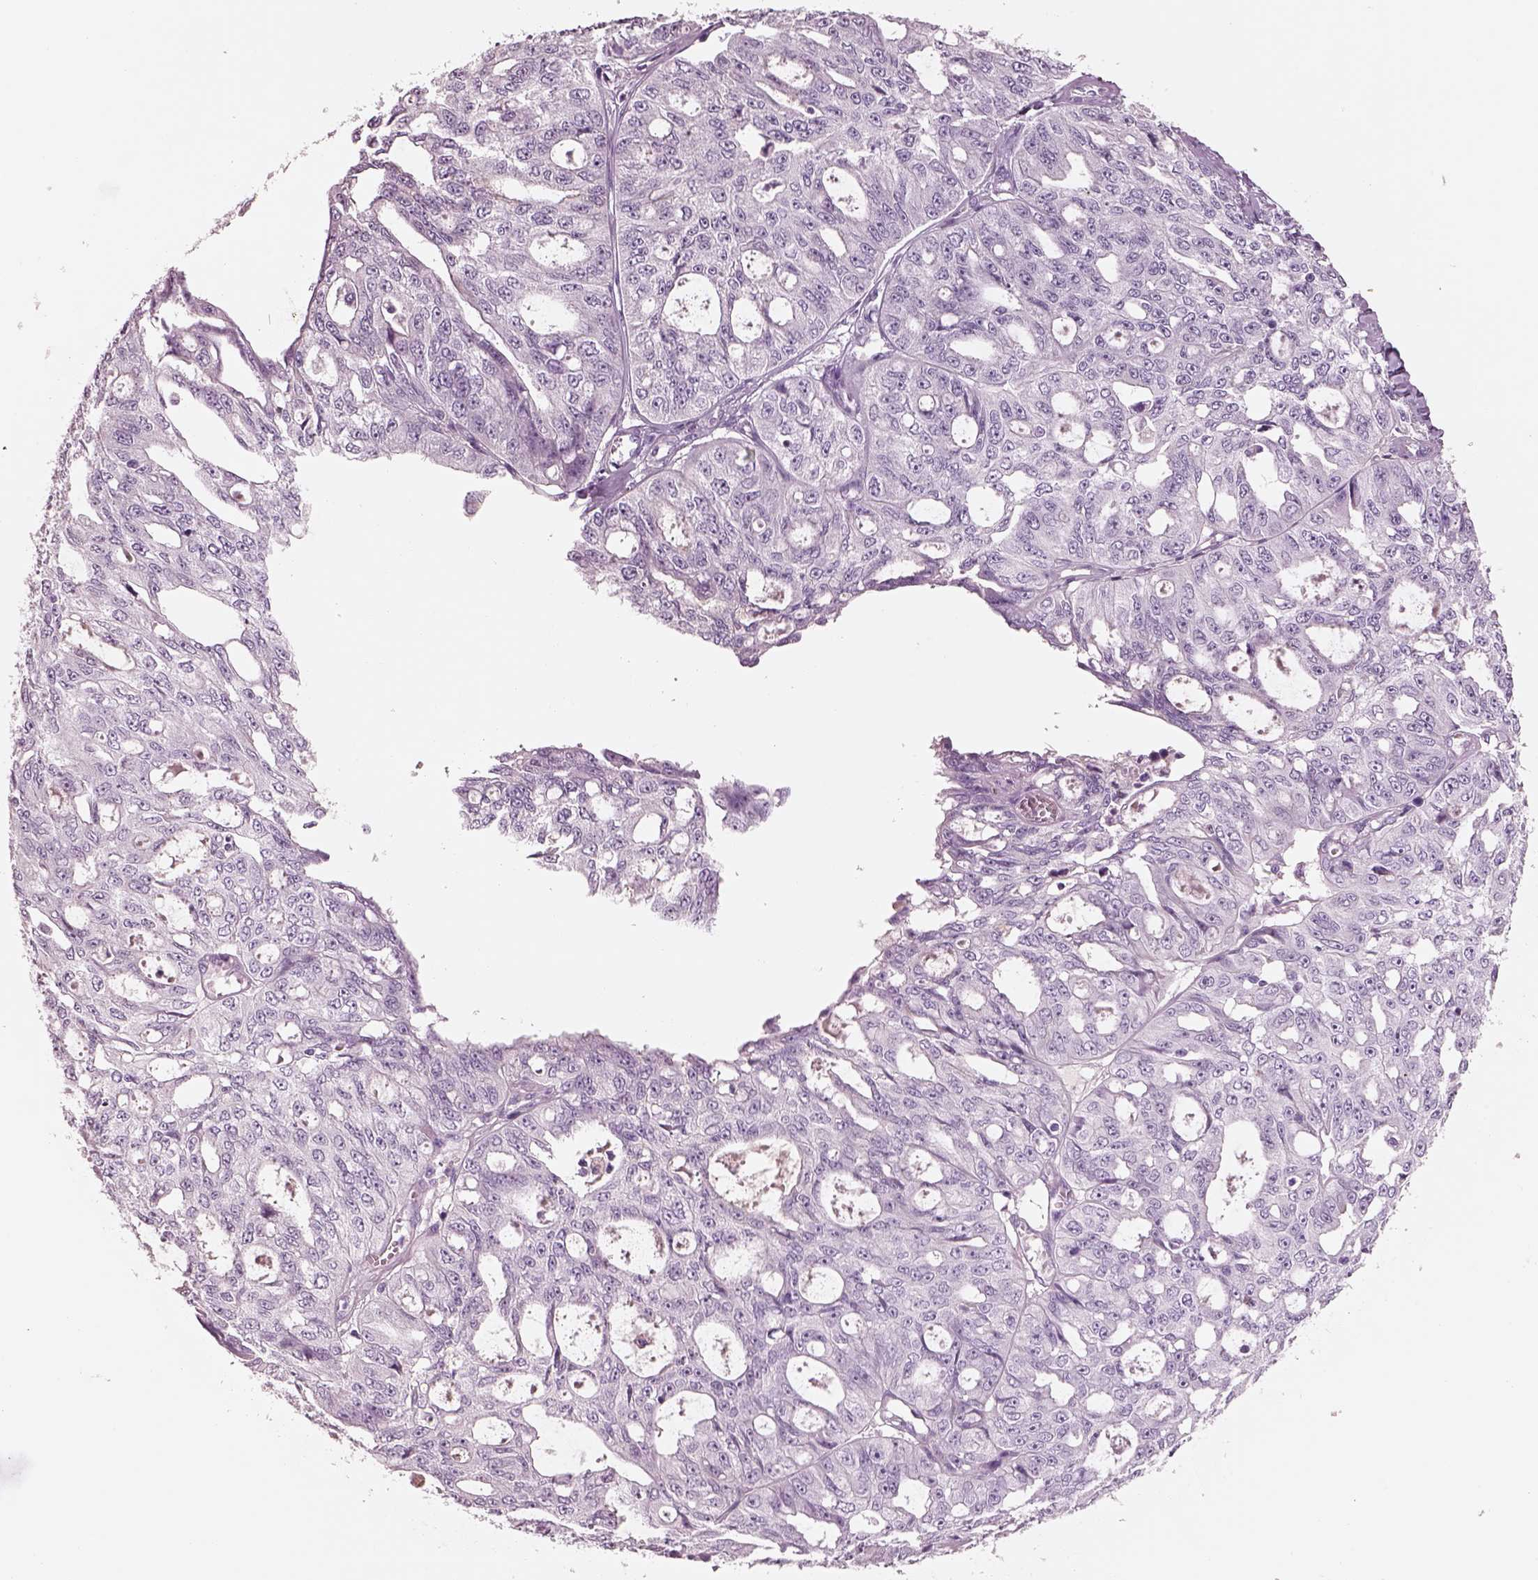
{"staining": {"intensity": "negative", "quantity": "none", "location": "none"}, "tissue": "ovarian cancer", "cell_type": "Tumor cells", "image_type": "cancer", "snomed": [{"axis": "morphology", "description": "Carcinoma, endometroid"}, {"axis": "topography", "description": "Ovary"}], "caption": "Tumor cells show no significant protein expression in ovarian cancer (endometroid carcinoma).", "gene": "IGLL1", "patient": {"sex": "female", "age": 65}}